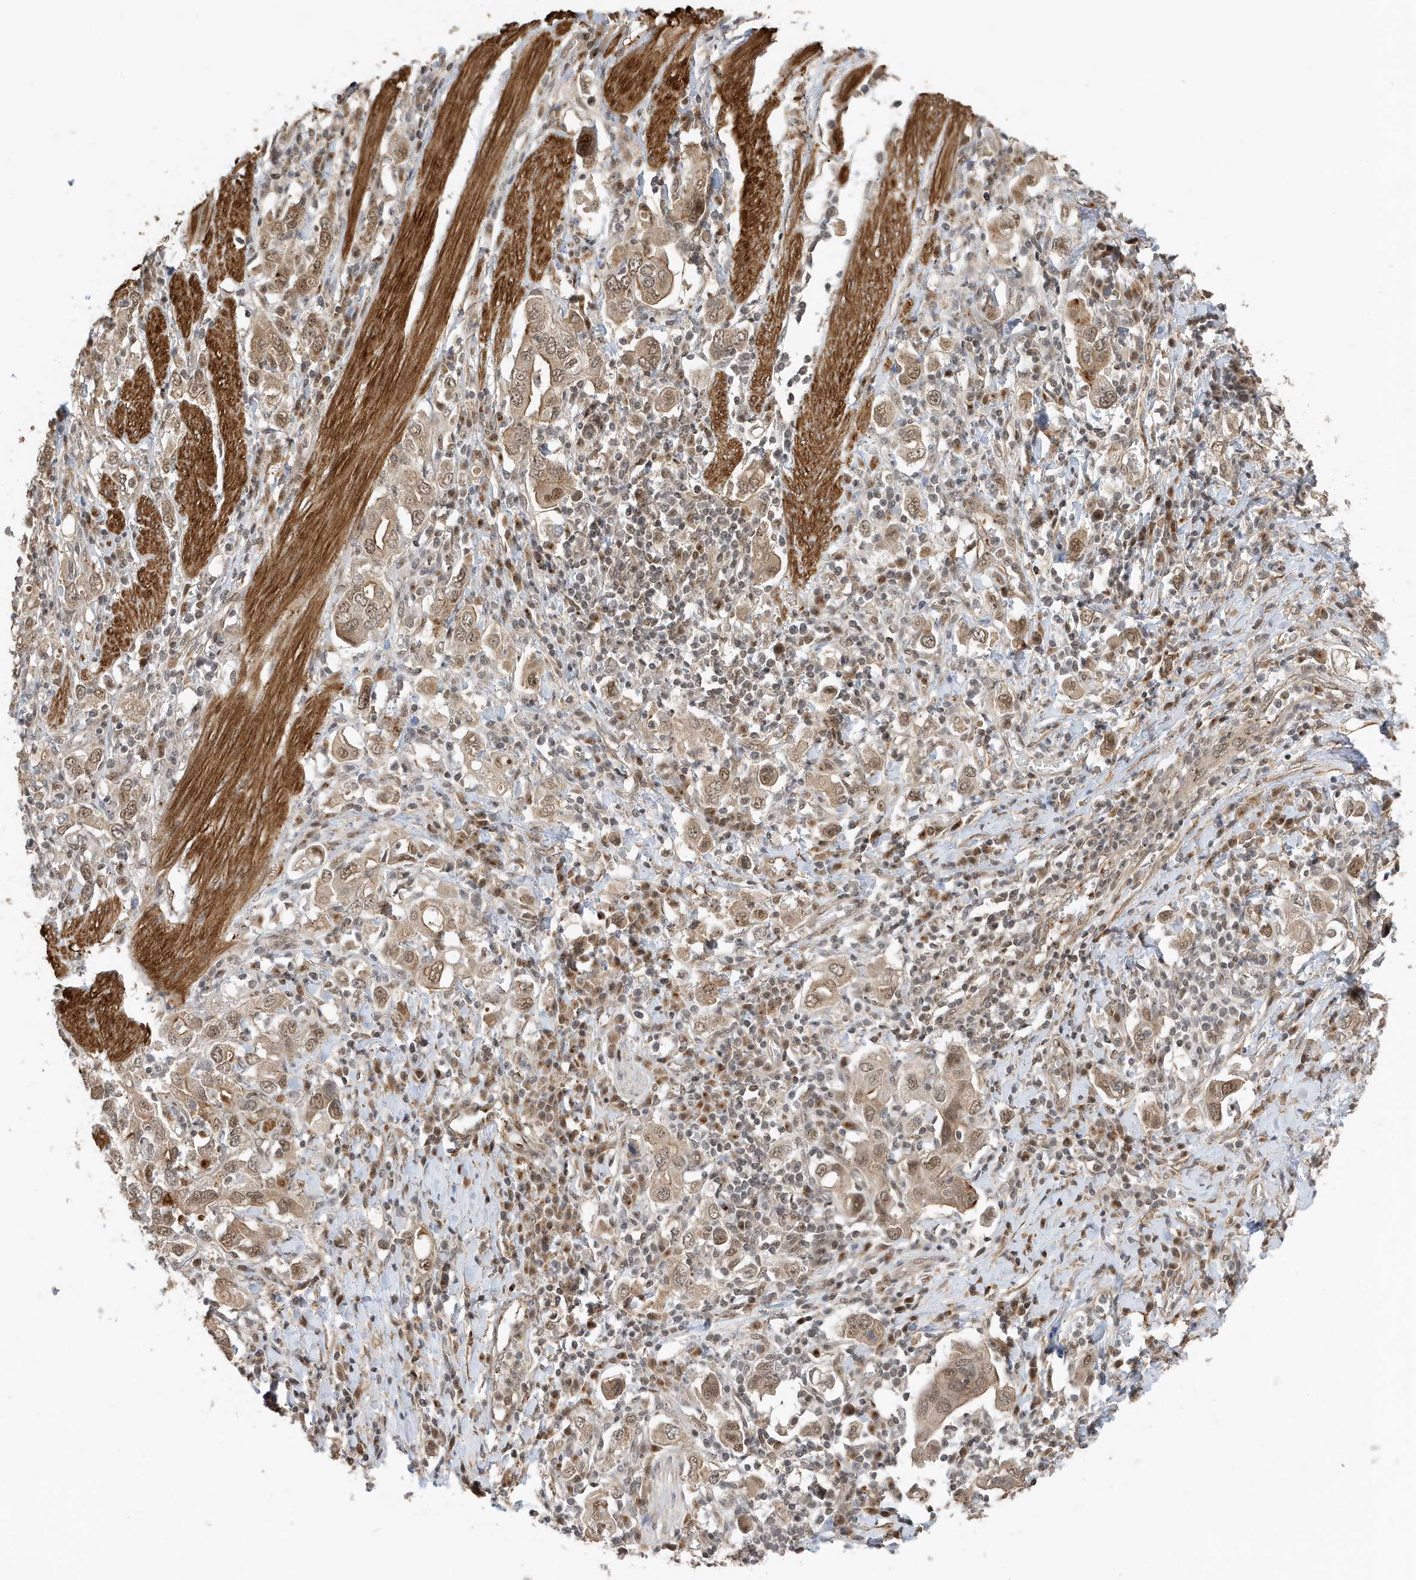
{"staining": {"intensity": "weak", "quantity": ">75%", "location": "cytoplasmic/membranous,nuclear"}, "tissue": "stomach cancer", "cell_type": "Tumor cells", "image_type": "cancer", "snomed": [{"axis": "morphology", "description": "Adenocarcinoma, NOS"}, {"axis": "topography", "description": "Stomach, upper"}], "caption": "Human stomach cancer (adenocarcinoma) stained with a brown dye exhibits weak cytoplasmic/membranous and nuclear positive positivity in approximately >75% of tumor cells.", "gene": "MAST3", "patient": {"sex": "male", "age": 62}}